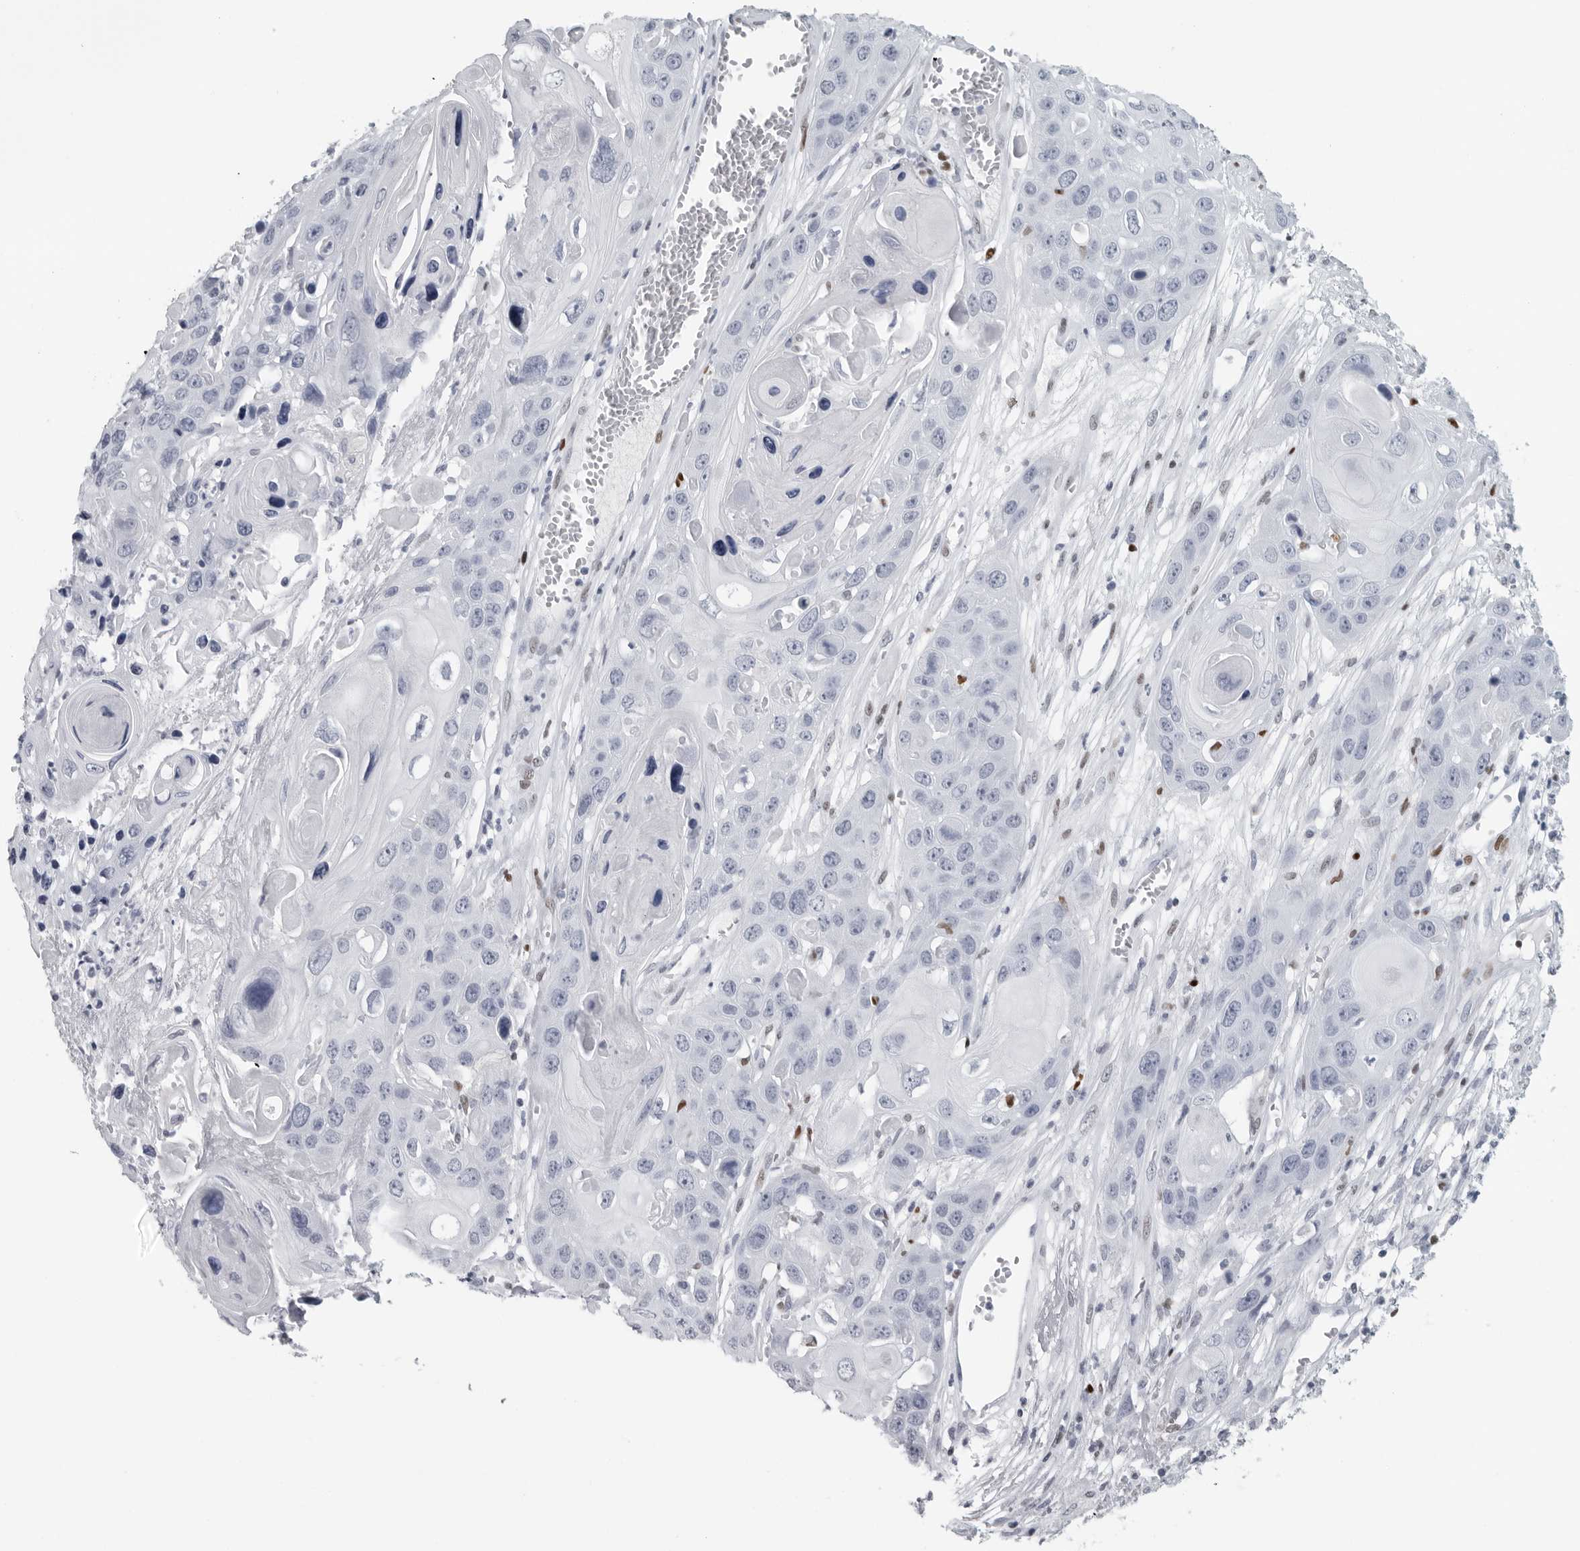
{"staining": {"intensity": "negative", "quantity": "none", "location": "none"}, "tissue": "skin cancer", "cell_type": "Tumor cells", "image_type": "cancer", "snomed": [{"axis": "morphology", "description": "Squamous cell carcinoma, NOS"}, {"axis": "topography", "description": "Skin"}], "caption": "Skin cancer was stained to show a protein in brown. There is no significant positivity in tumor cells. (Stains: DAB immunohistochemistry with hematoxylin counter stain, Microscopy: brightfield microscopy at high magnification).", "gene": "SATB2", "patient": {"sex": "male", "age": 55}}